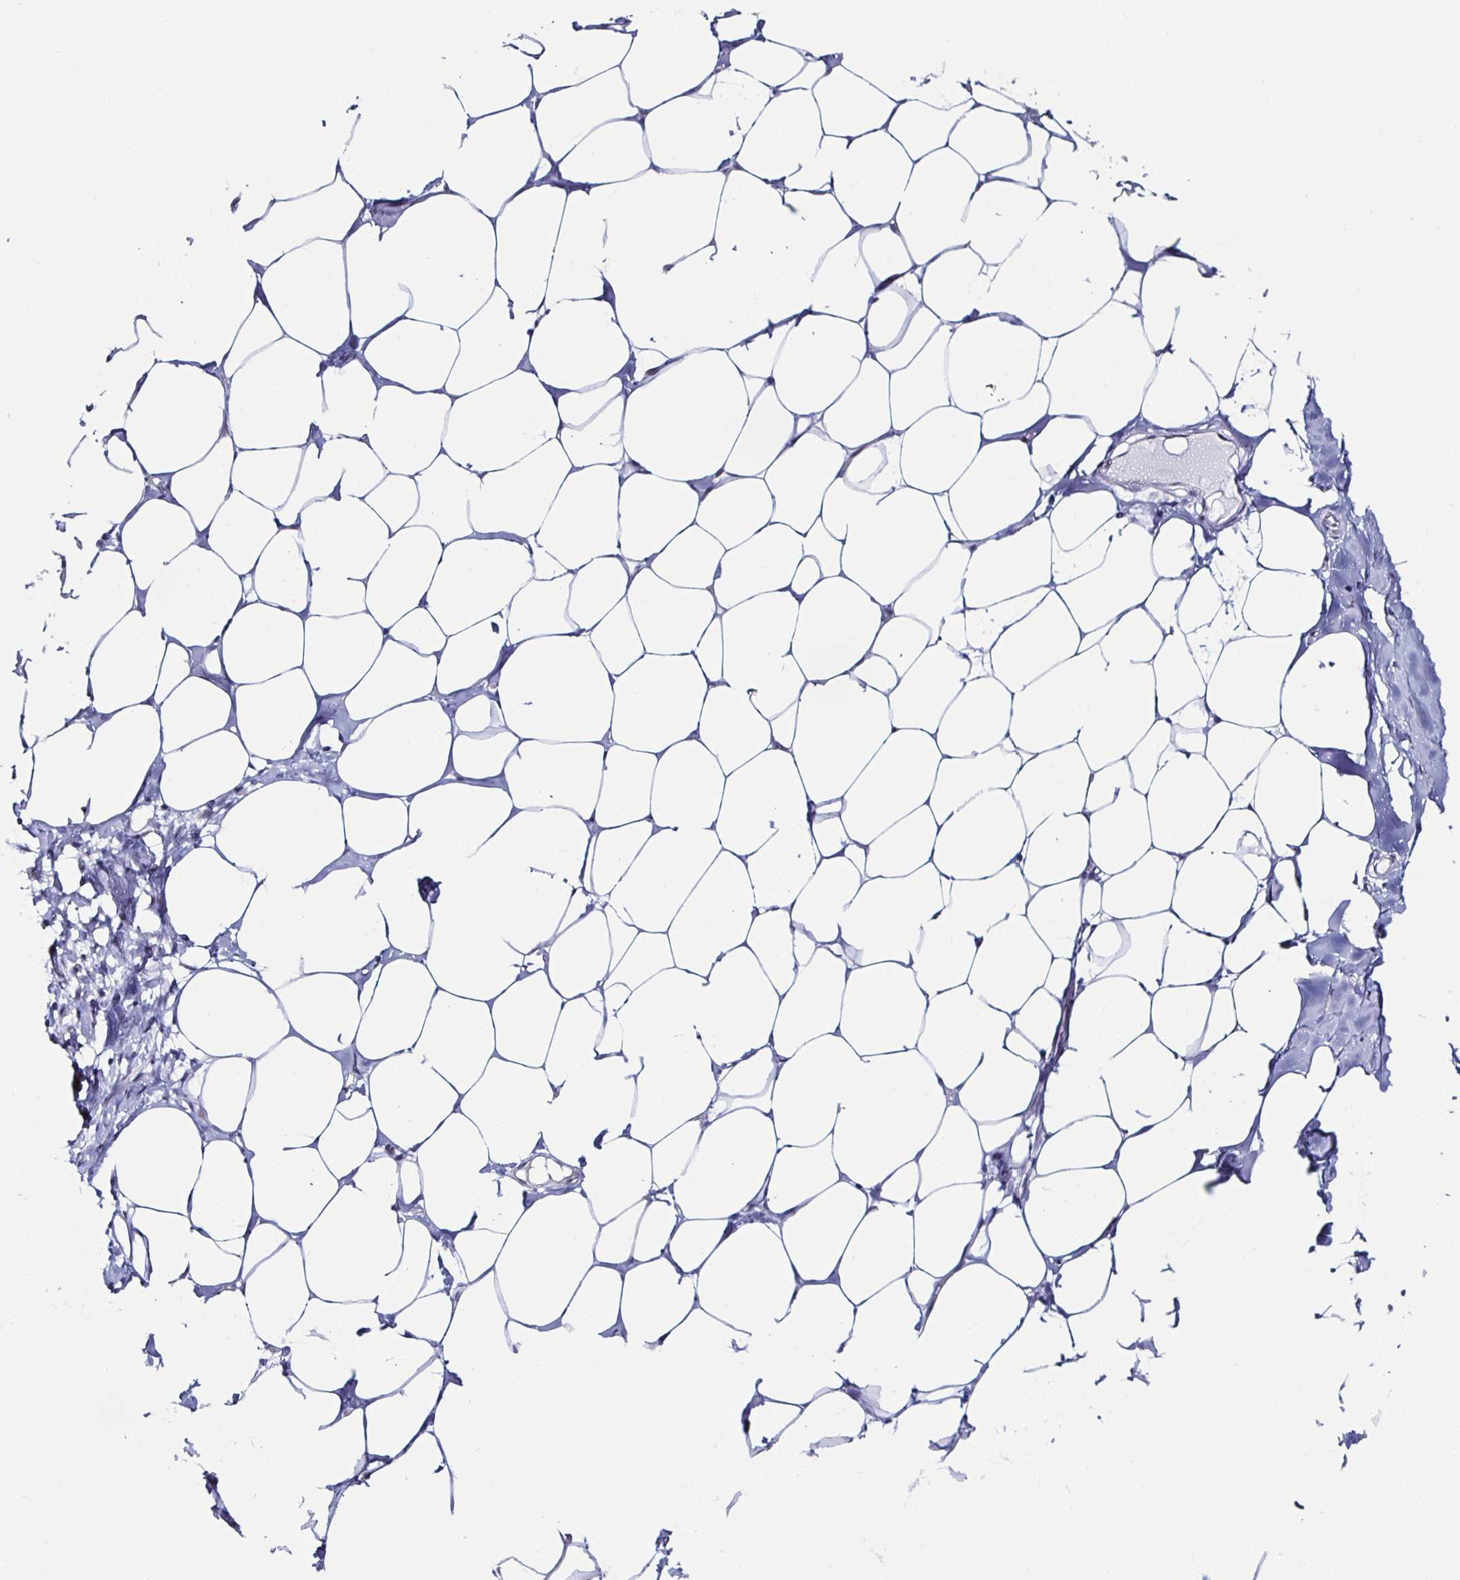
{"staining": {"intensity": "negative", "quantity": "none", "location": "none"}, "tissue": "breast", "cell_type": "Adipocytes", "image_type": "normal", "snomed": [{"axis": "morphology", "description": "Normal tissue, NOS"}, {"axis": "topography", "description": "Breast"}], "caption": "Immunohistochemistry micrograph of unremarkable breast: breast stained with DAB exhibits no significant protein positivity in adipocytes. (Stains: DAB (3,3'-diaminobenzidine) IHC with hematoxylin counter stain, Microscopy: brightfield microscopy at high magnification).", "gene": "KRT4", "patient": {"sex": "female", "age": 27}}